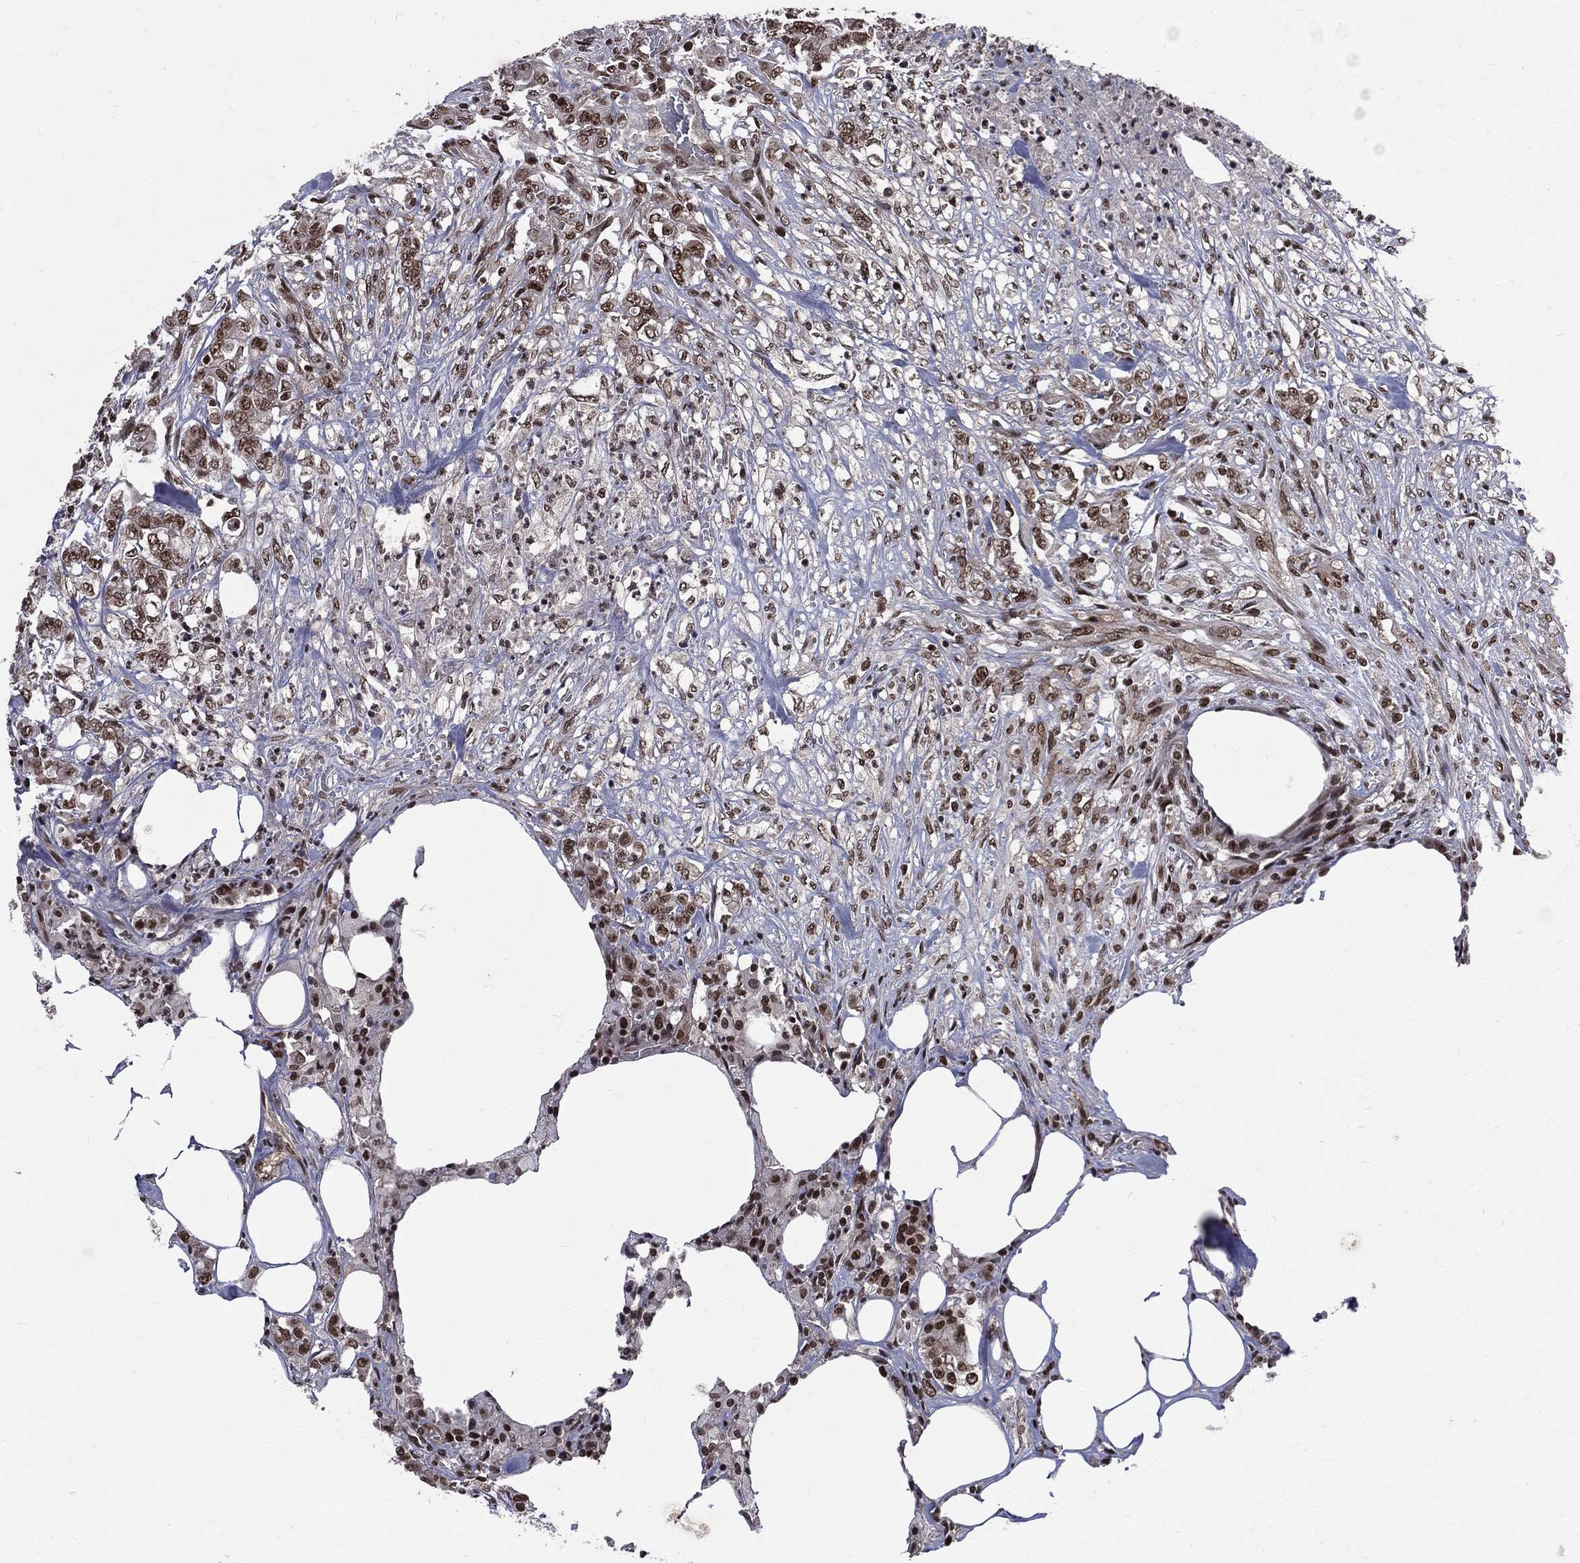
{"staining": {"intensity": "moderate", "quantity": ">75%", "location": "nuclear"}, "tissue": "colorectal cancer", "cell_type": "Tumor cells", "image_type": "cancer", "snomed": [{"axis": "morphology", "description": "Adenocarcinoma, NOS"}, {"axis": "topography", "description": "Colon"}], "caption": "Colorectal adenocarcinoma stained for a protein (brown) displays moderate nuclear positive positivity in approximately >75% of tumor cells.", "gene": "SMC3", "patient": {"sex": "female", "age": 48}}